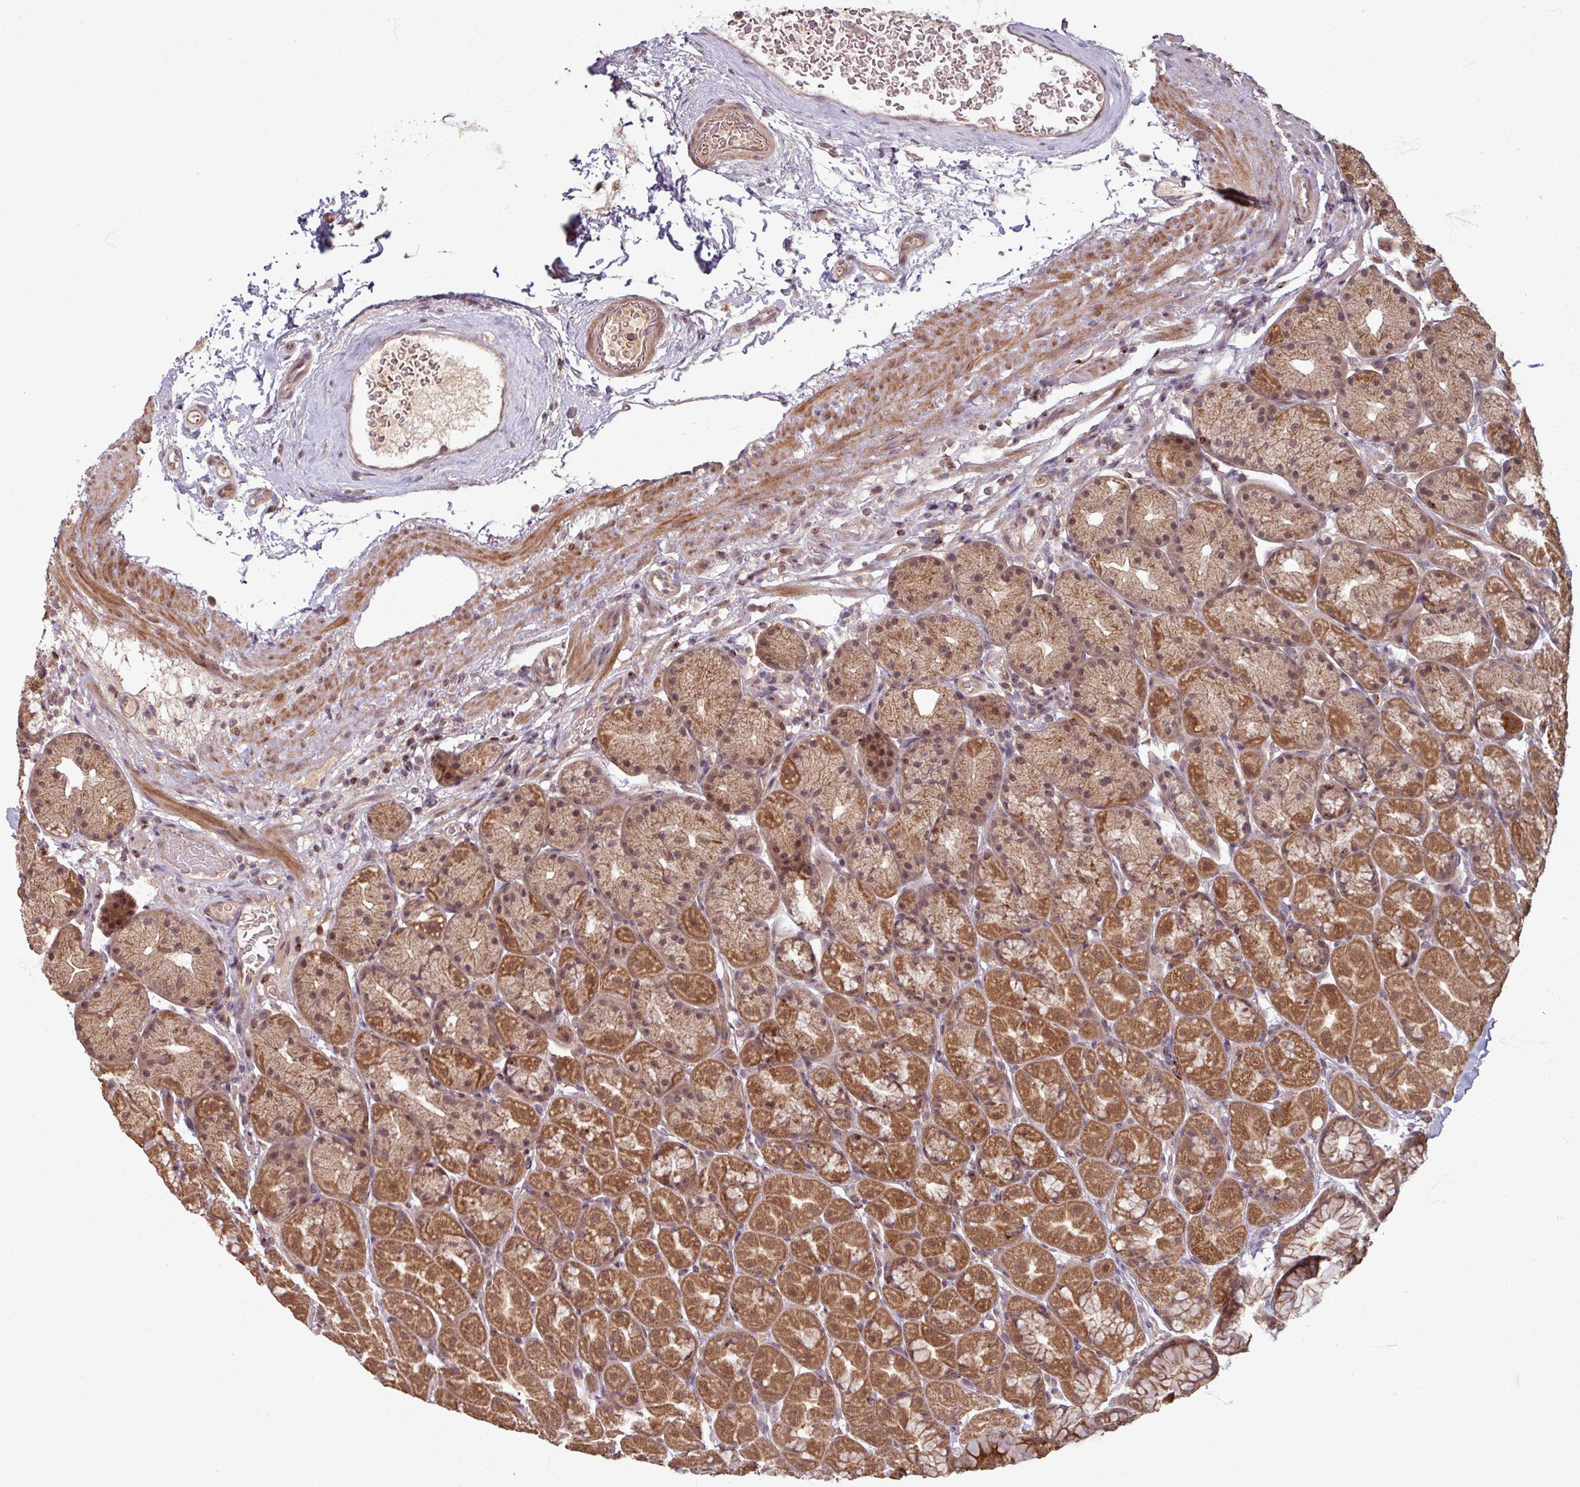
{"staining": {"intensity": "strong", "quantity": "25%-75%", "location": "cytoplasmic/membranous,nuclear"}, "tissue": "stomach", "cell_type": "Glandular cells", "image_type": "normal", "snomed": [{"axis": "morphology", "description": "Normal tissue, NOS"}, {"axis": "topography", "description": "Stomach, lower"}], "caption": "Protein expression analysis of unremarkable human stomach reveals strong cytoplasmic/membranous,nuclear expression in about 25%-75% of glandular cells.", "gene": "OR6B1", "patient": {"sex": "male", "age": 67}}